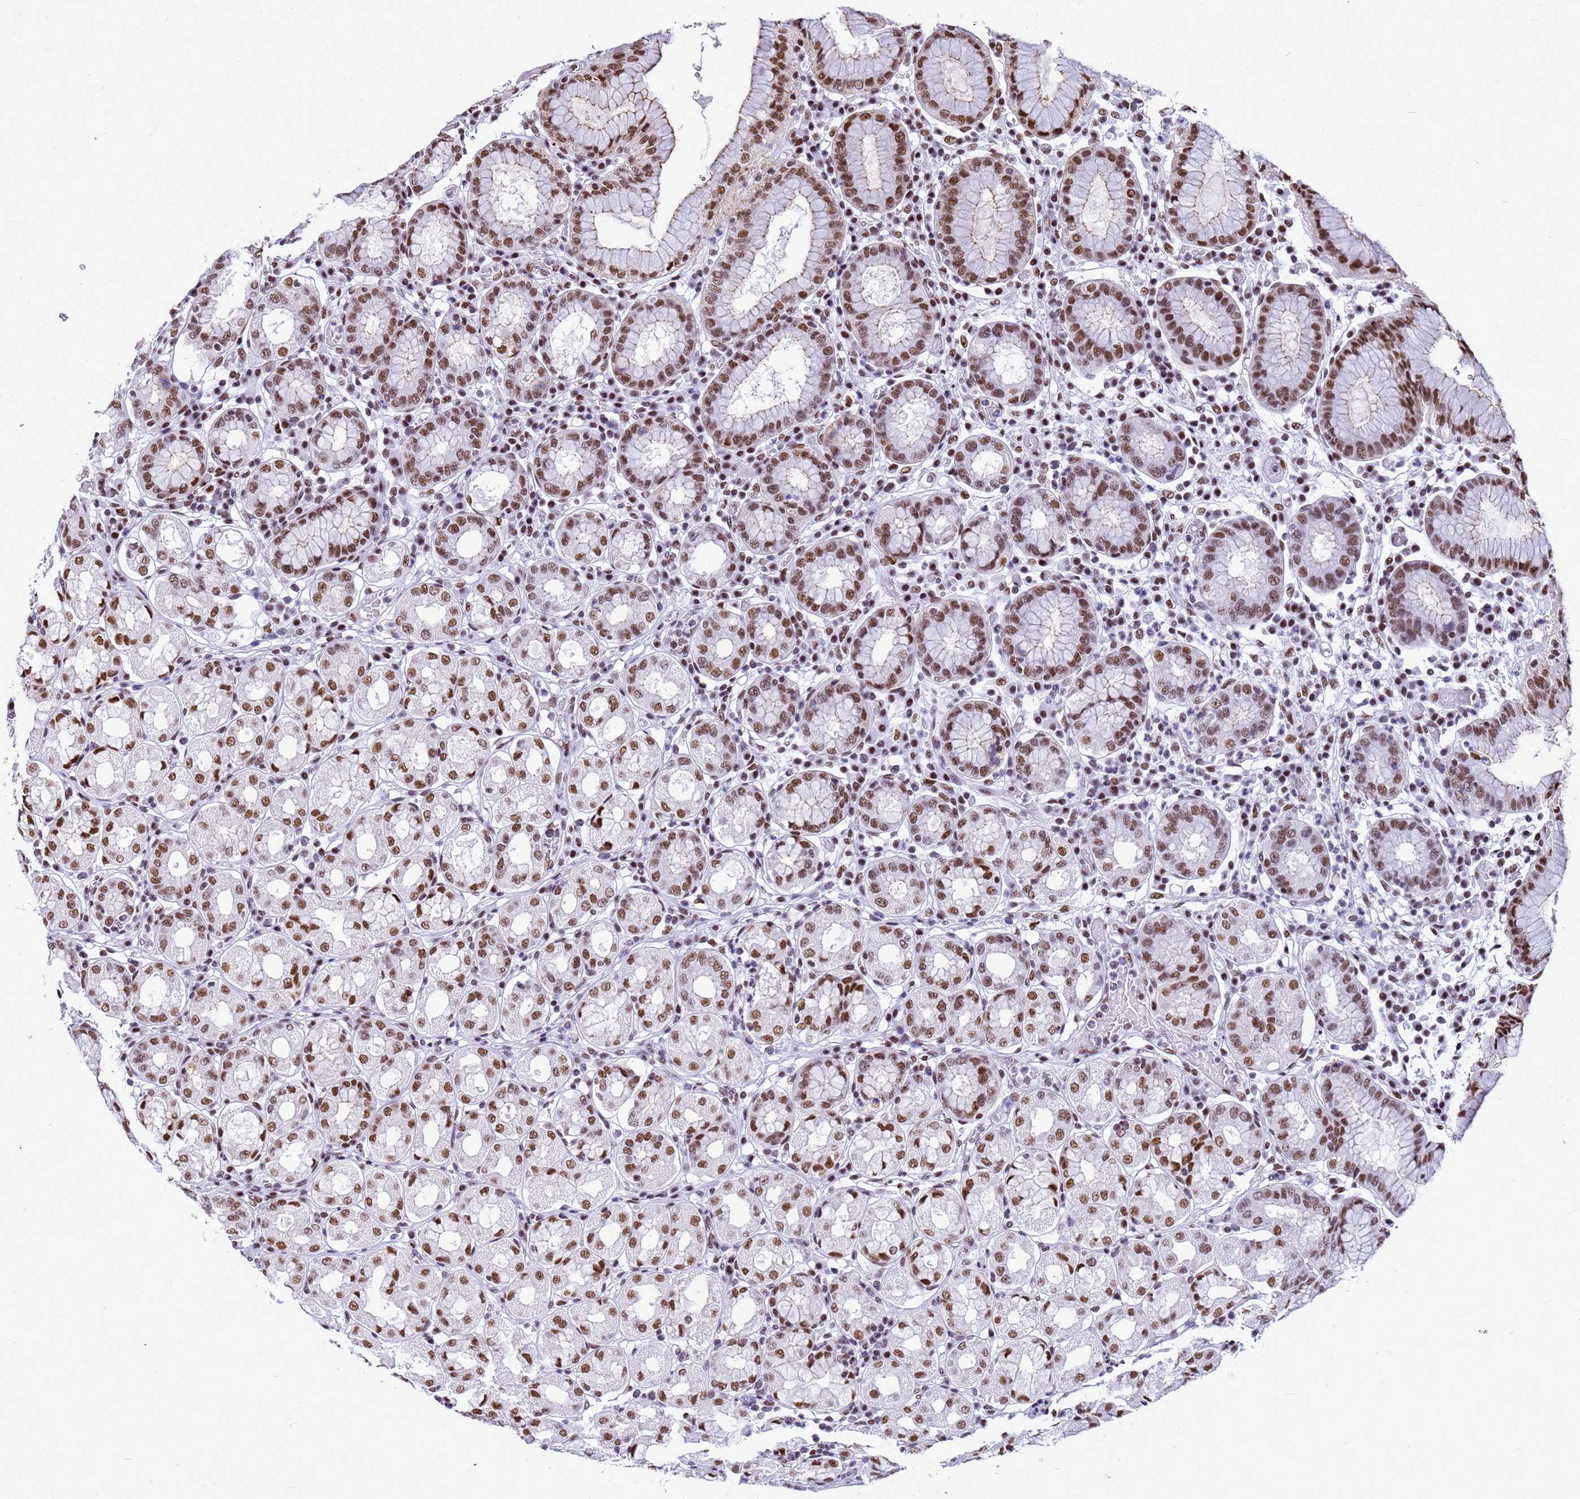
{"staining": {"intensity": "strong", "quantity": ">75%", "location": "nuclear"}, "tissue": "stomach", "cell_type": "Glandular cells", "image_type": "normal", "snomed": [{"axis": "morphology", "description": "Normal tissue, NOS"}, {"axis": "topography", "description": "Stomach"}, {"axis": "topography", "description": "Stomach, lower"}], "caption": "Strong nuclear expression for a protein is present in about >75% of glandular cells of benign stomach using immunohistochemistry.", "gene": "SART3", "patient": {"sex": "female", "age": 56}}